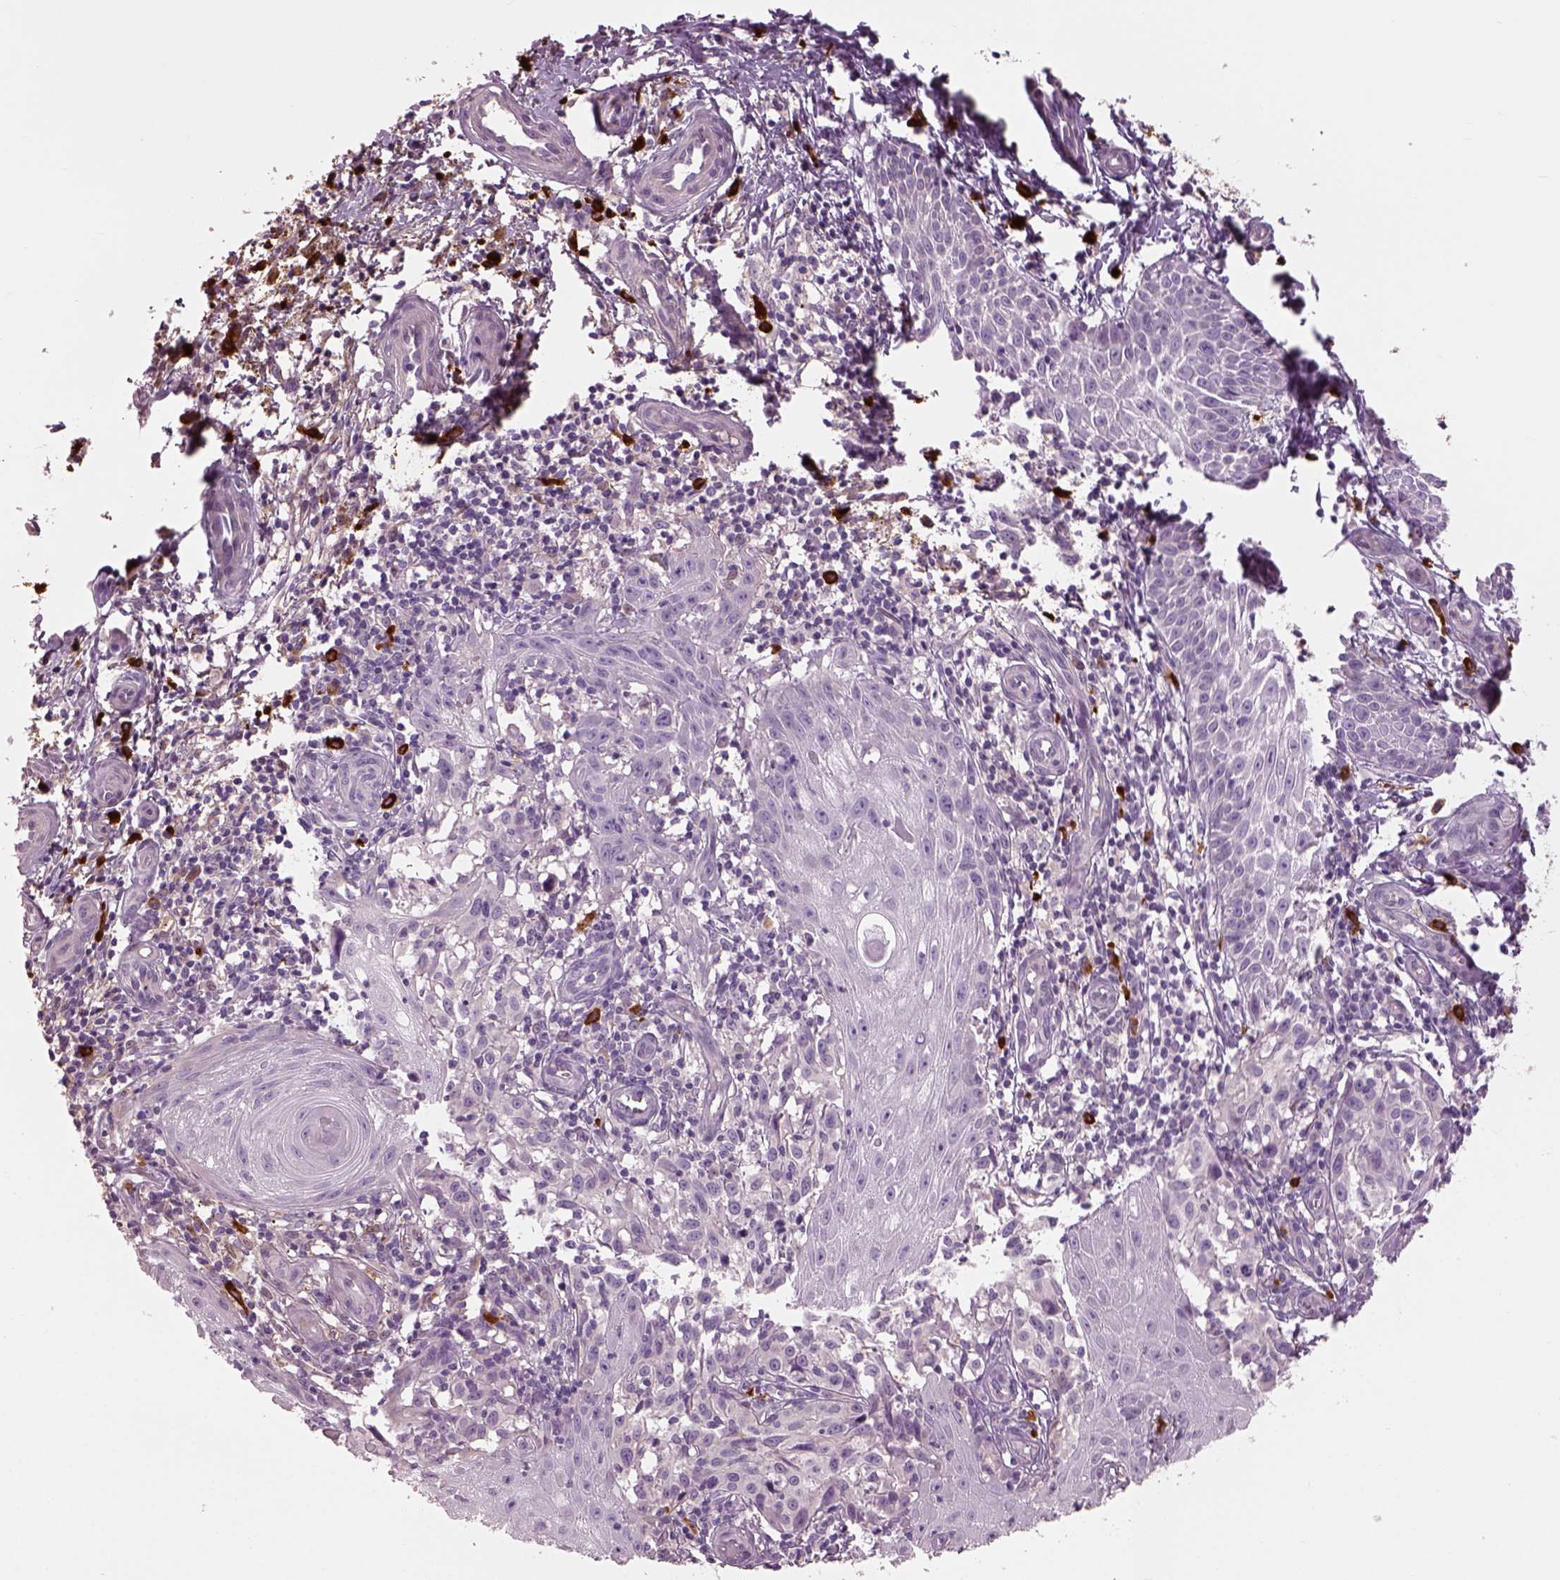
{"staining": {"intensity": "negative", "quantity": "none", "location": "none"}, "tissue": "melanoma", "cell_type": "Tumor cells", "image_type": "cancer", "snomed": [{"axis": "morphology", "description": "Malignant melanoma, NOS"}, {"axis": "topography", "description": "Skin"}], "caption": "This is an IHC histopathology image of melanoma. There is no staining in tumor cells.", "gene": "ADGRG5", "patient": {"sex": "female", "age": 53}}